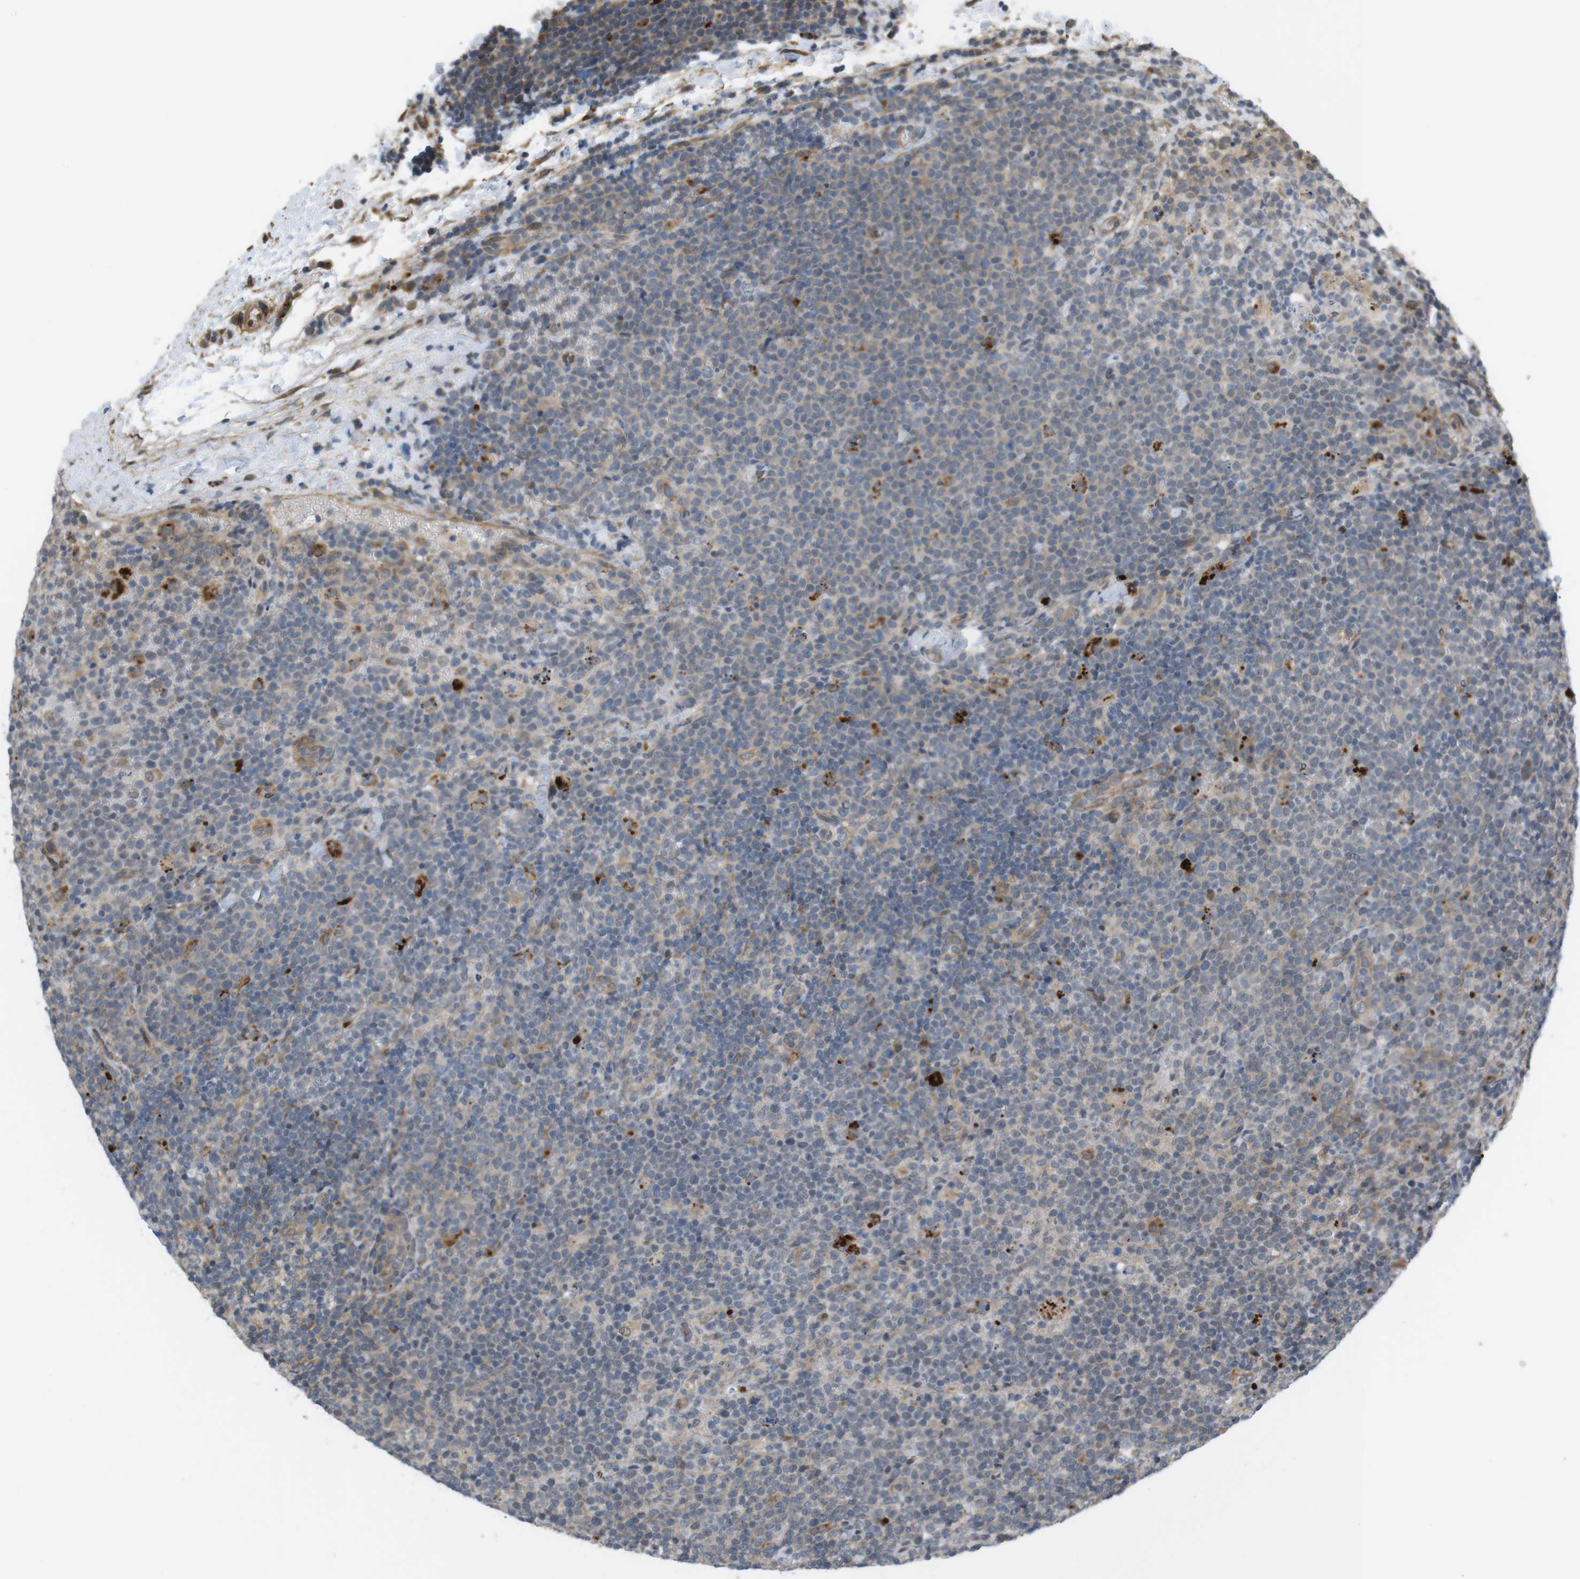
{"staining": {"intensity": "weak", "quantity": "25%-75%", "location": "cytoplasmic/membranous"}, "tissue": "lymphoma", "cell_type": "Tumor cells", "image_type": "cancer", "snomed": [{"axis": "morphology", "description": "Malignant lymphoma, non-Hodgkin's type, High grade"}, {"axis": "topography", "description": "Lymph node"}], "caption": "DAB (3,3'-diaminobenzidine) immunohistochemical staining of human malignant lymphoma, non-Hodgkin's type (high-grade) exhibits weak cytoplasmic/membranous protein staining in approximately 25%-75% of tumor cells.", "gene": "KANK2", "patient": {"sex": "male", "age": 61}}